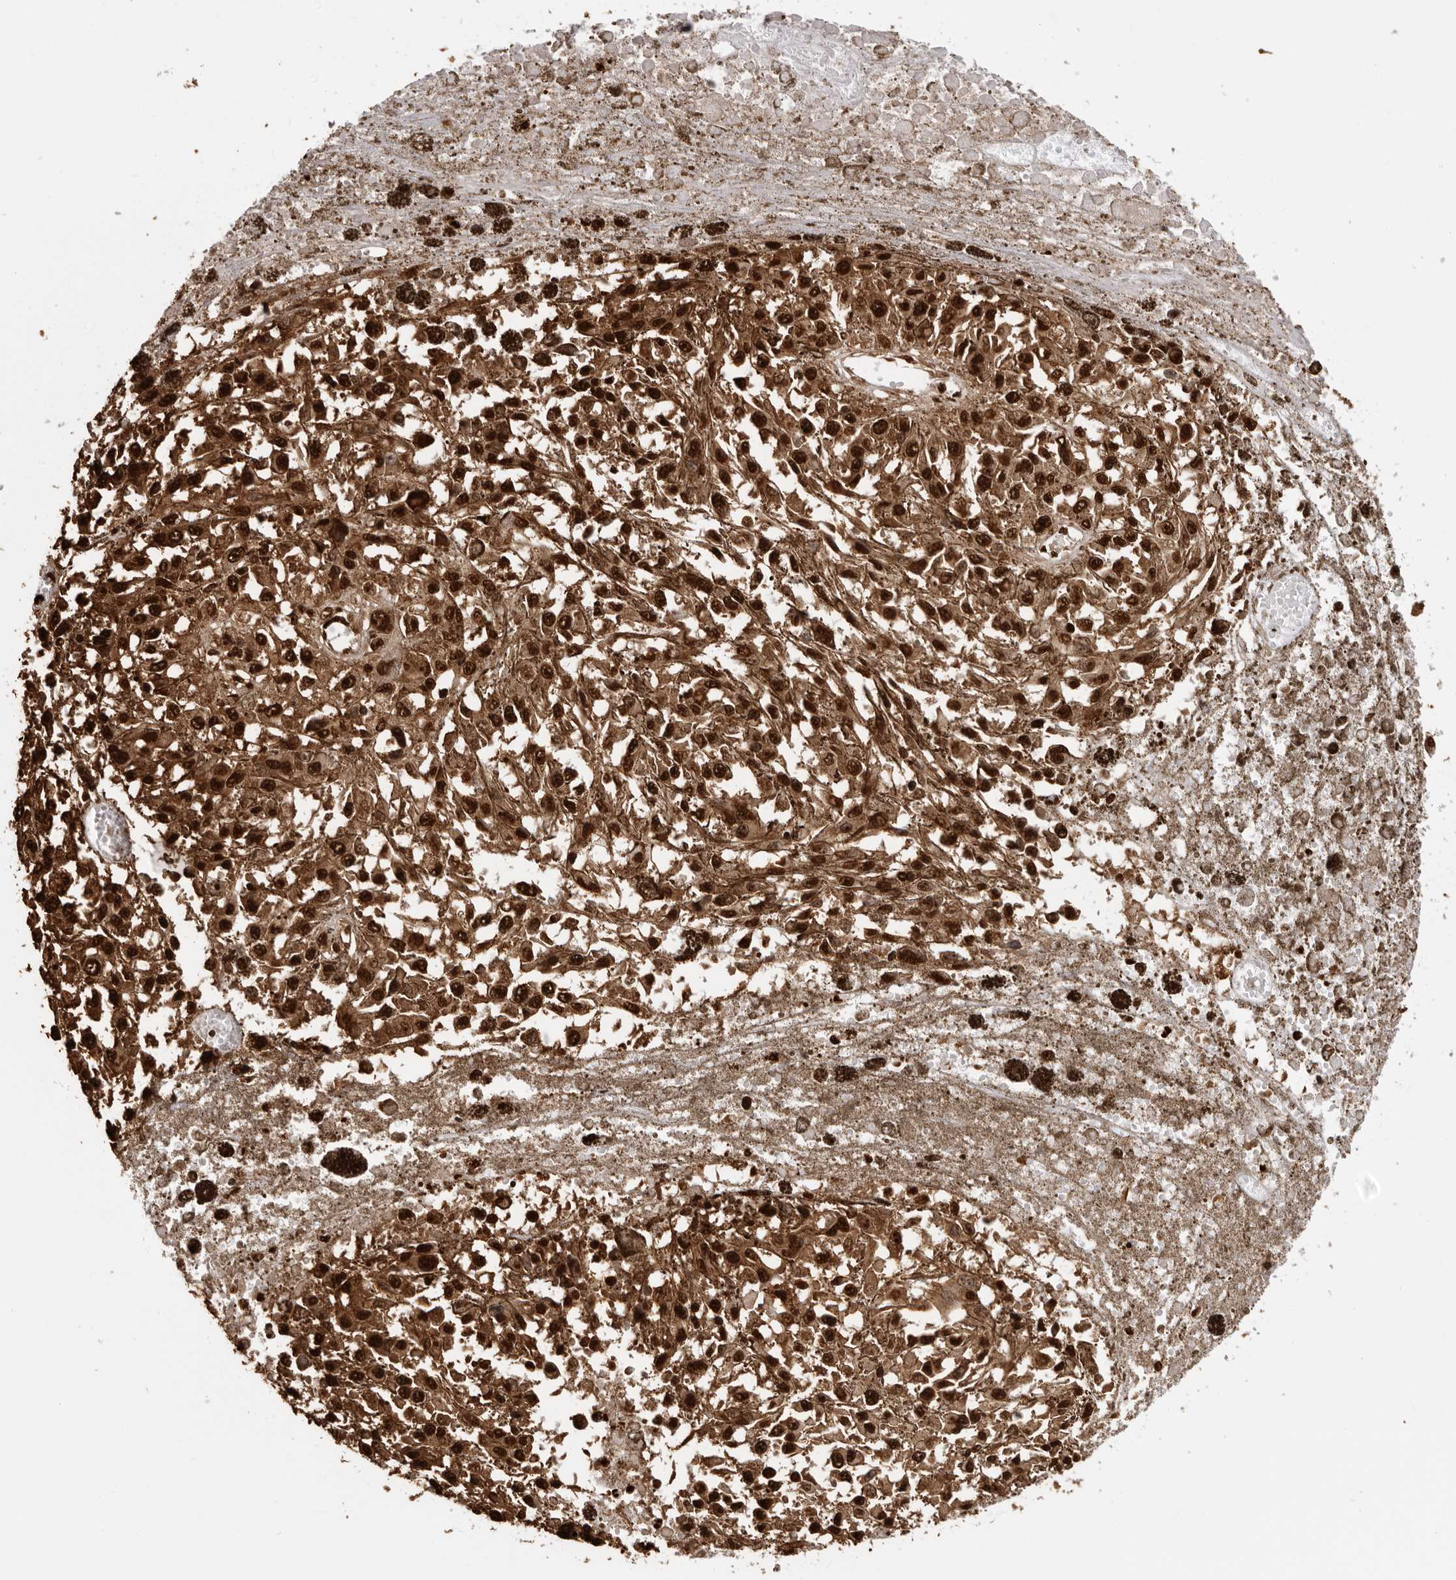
{"staining": {"intensity": "strong", "quantity": ">75%", "location": "nuclear"}, "tissue": "melanoma", "cell_type": "Tumor cells", "image_type": "cancer", "snomed": [{"axis": "morphology", "description": "Malignant melanoma, Metastatic site"}, {"axis": "topography", "description": "Lymph node"}], "caption": "DAB immunohistochemical staining of melanoma demonstrates strong nuclear protein staining in about >75% of tumor cells.", "gene": "ZFP91", "patient": {"sex": "male", "age": 59}}